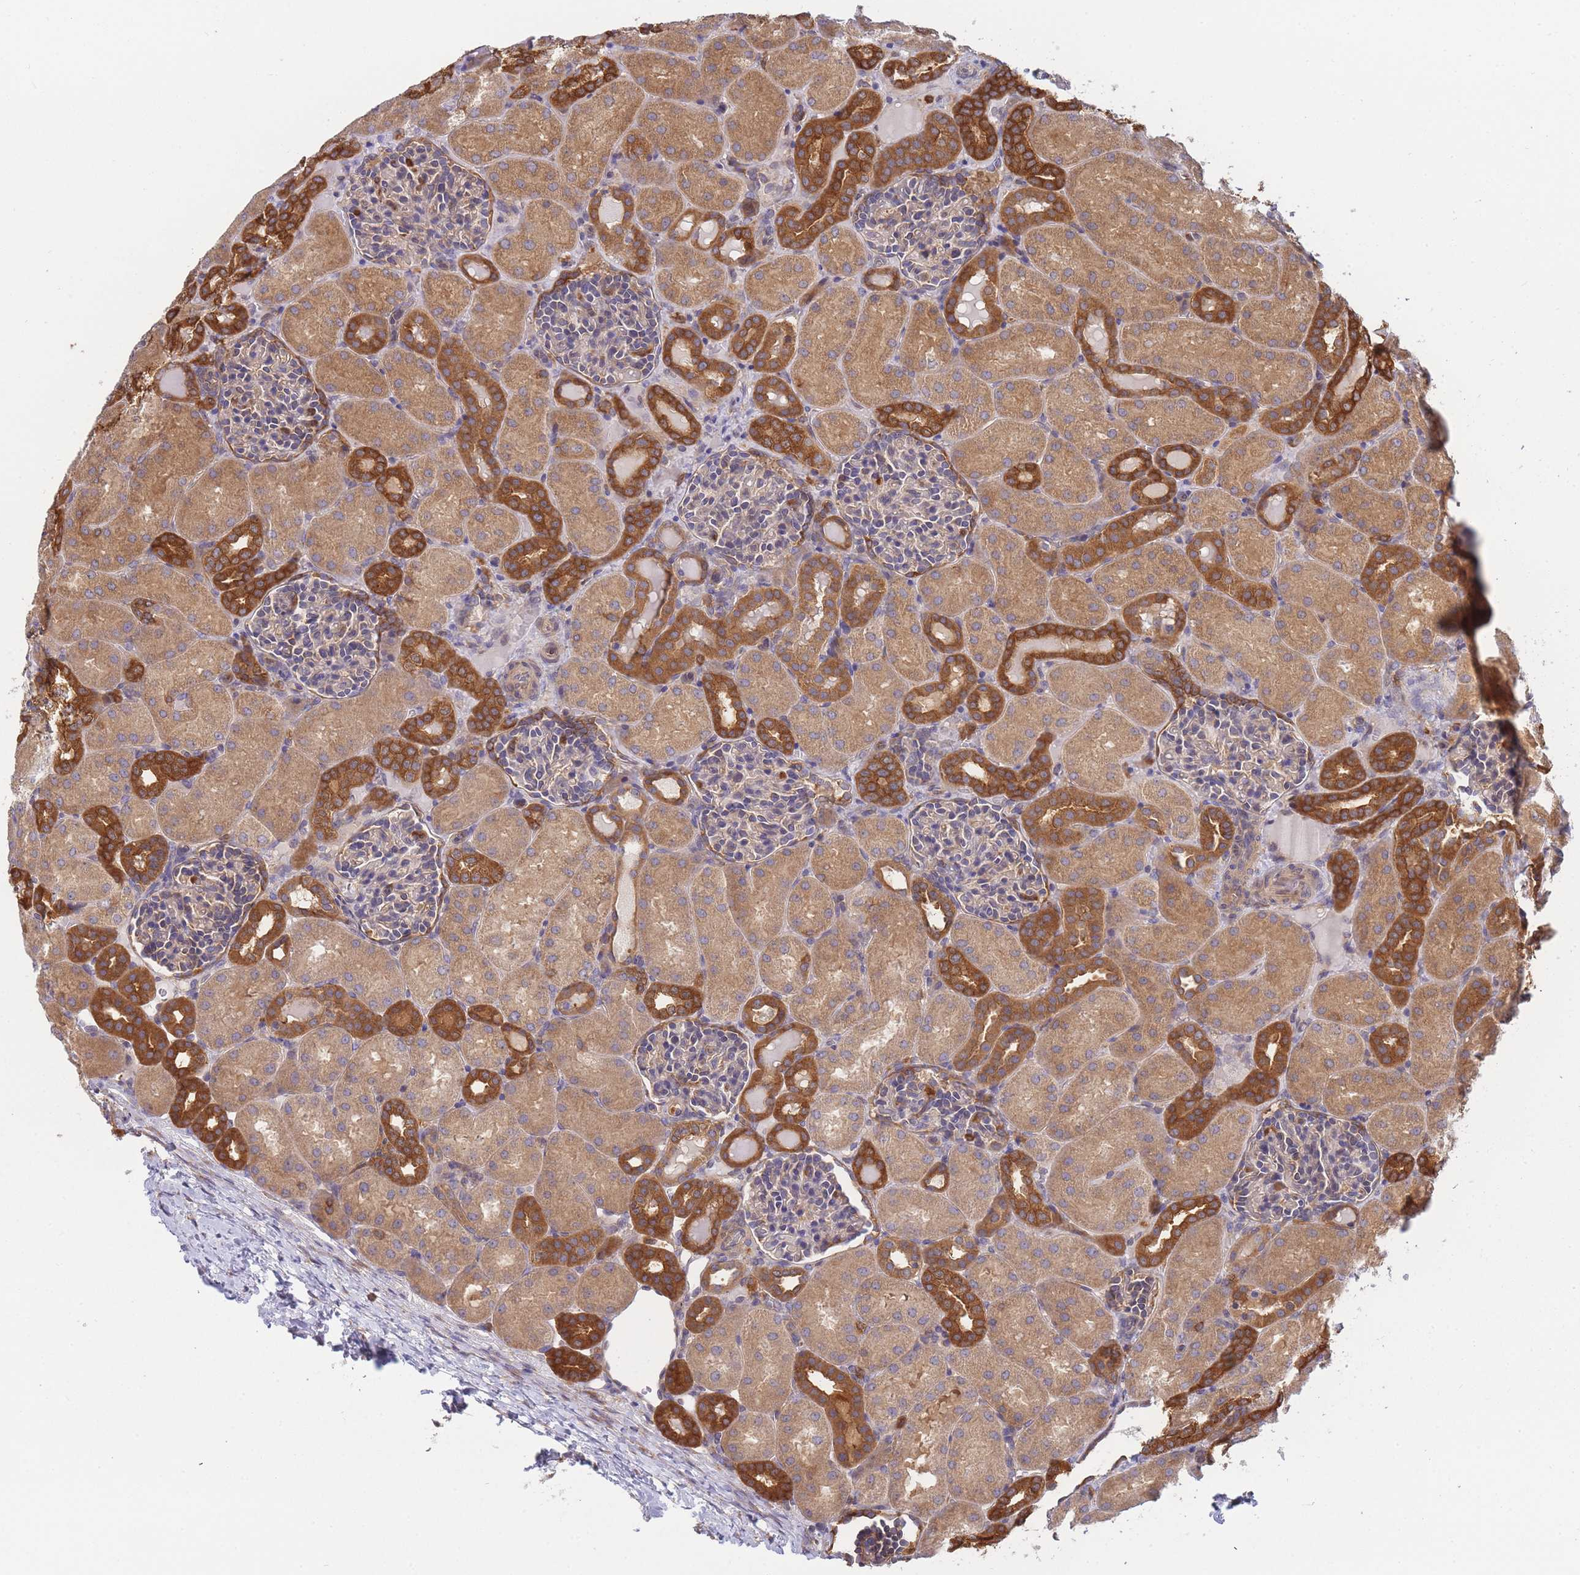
{"staining": {"intensity": "moderate", "quantity": "<25%", "location": "cytoplasmic/membranous"}, "tissue": "kidney", "cell_type": "Cells in glomeruli", "image_type": "normal", "snomed": [{"axis": "morphology", "description": "Normal tissue, NOS"}, {"axis": "topography", "description": "Kidney"}], "caption": "A brown stain highlights moderate cytoplasmic/membranous staining of a protein in cells in glomeruli of unremarkable kidney. (DAB (3,3'-diaminobenzidine) IHC, brown staining for protein, blue staining for nuclei).", "gene": "SLC4A9", "patient": {"sex": "male", "age": 1}}